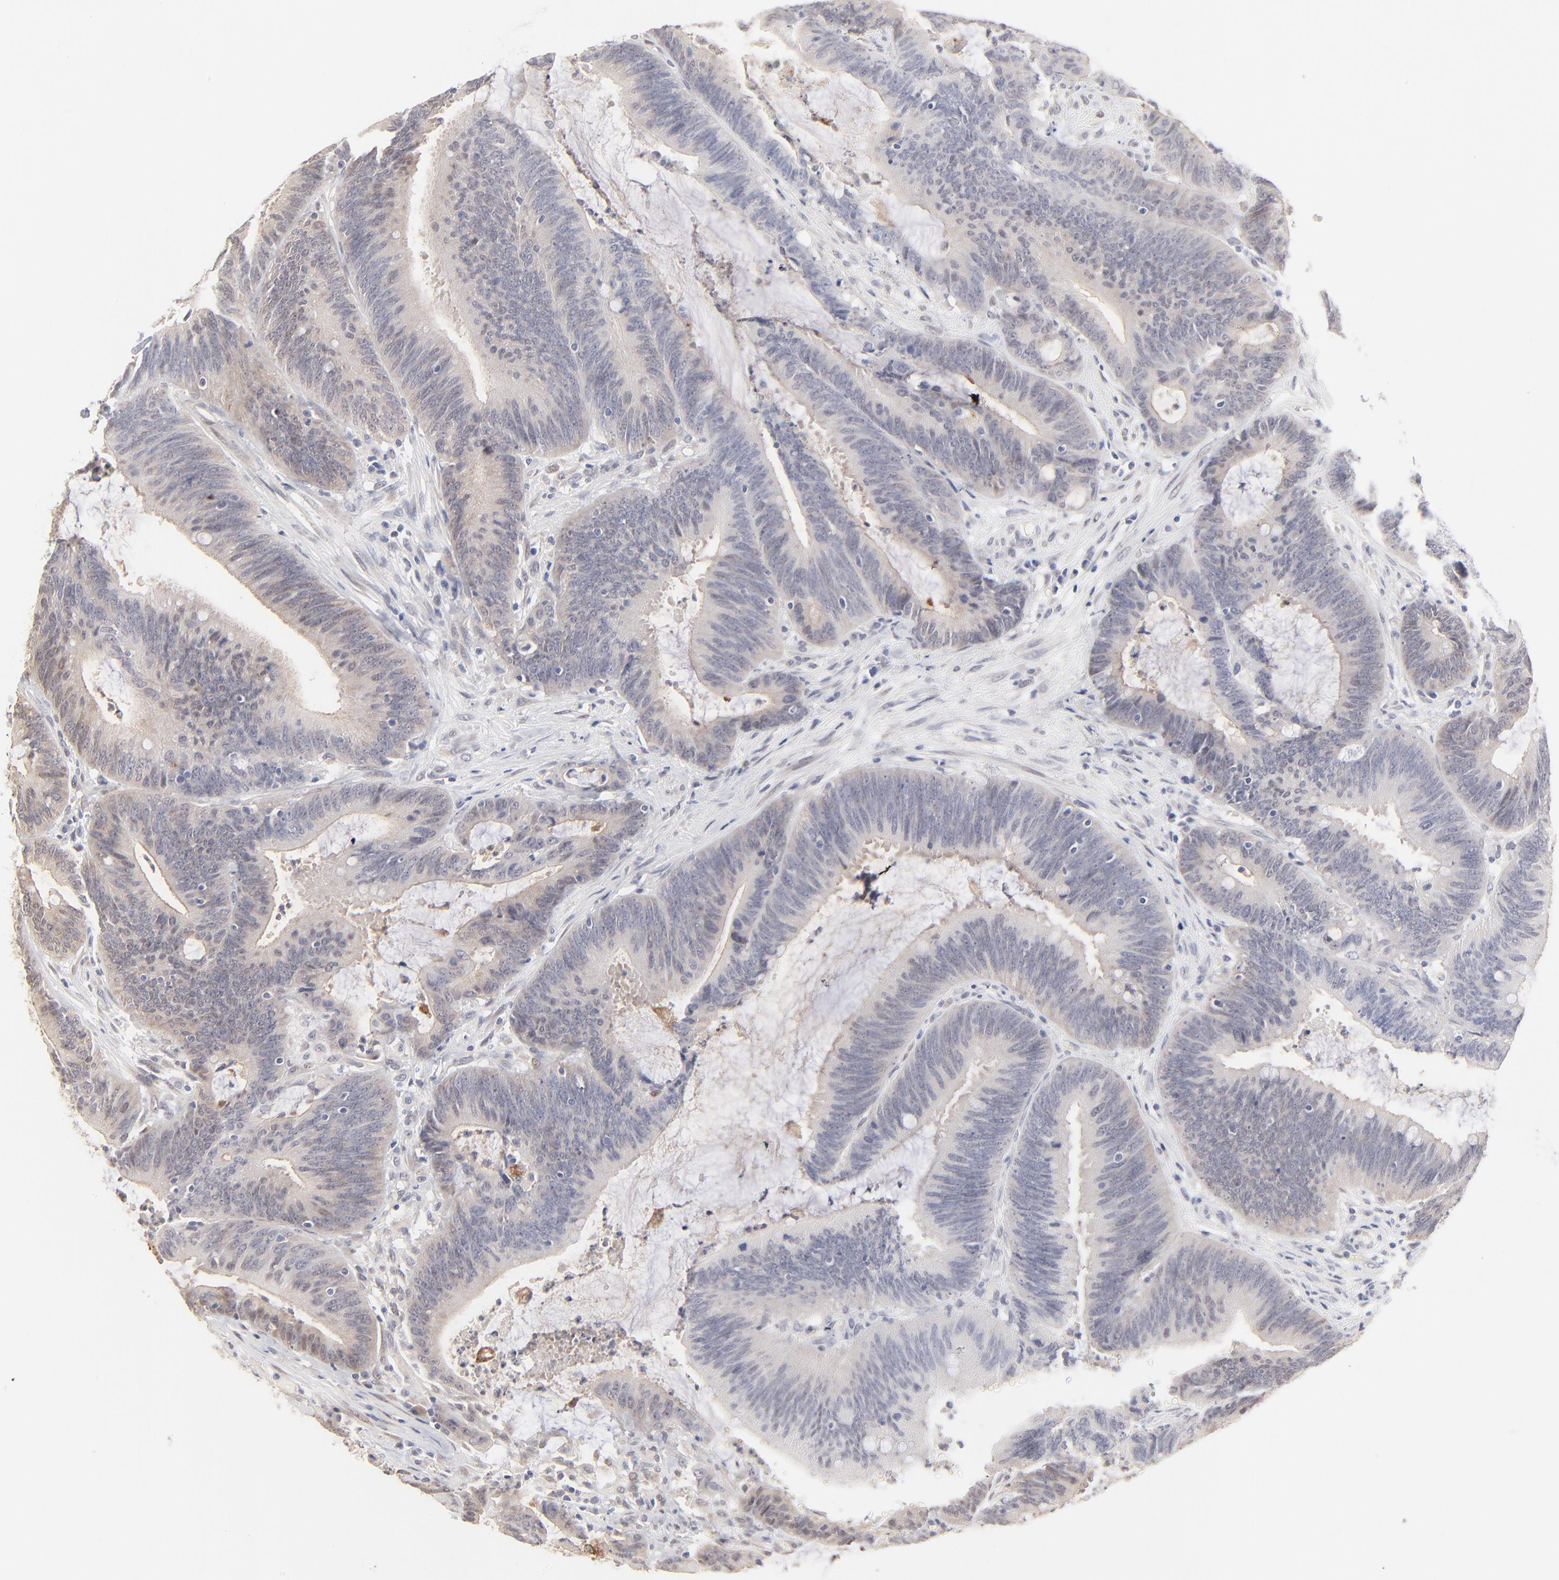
{"staining": {"intensity": "weak", "quantity": "<25%", "location": "cytoplasmic/membranous,nuclear"}, "tissue": "colorectal cancer", "cell_type": "Tumor cells", "image_type": "cancer", "snomed": [{"axis": "morphology", "description": "Adenocarcinoma, NOS"}, {"axis": "topography", "description": "Rectum"}], "caption": "Image shows no significant protein staining in tumor cells of colorectal cancer (adenocarcinoma).", "gene": "RBM3", "patient": {"sex": "female", "age": 66}}